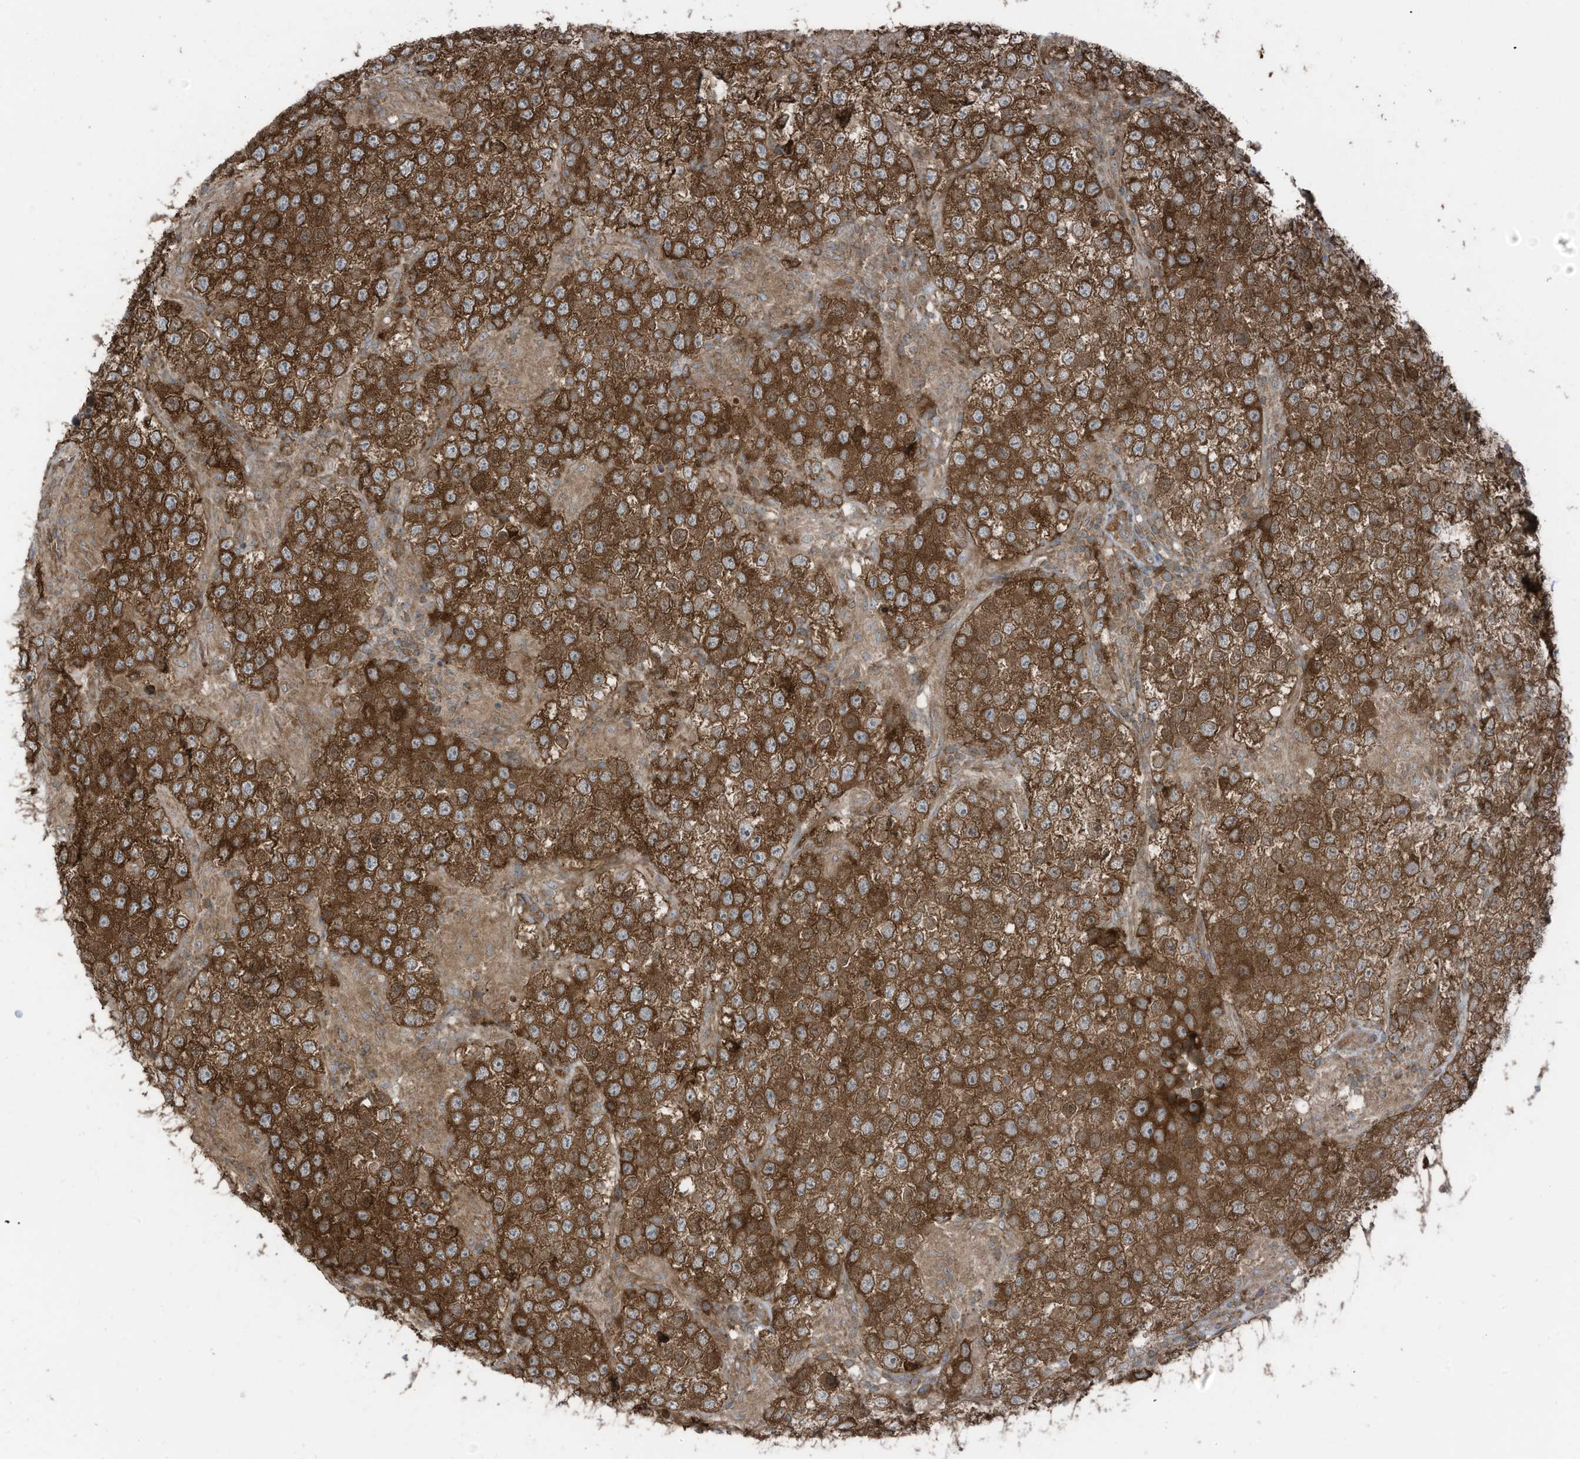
{"staining": {"intensity": "strong", "quantity": ">75%", "location": "cytoplasmic/membranous"}, "tissue": "testis cancer", "cell_type": "Tumor cells", "image_type": "cancer", "snomed": [{"axis": "morphology", "description": "Normal tissue, NOS"}, {"axis": "morphology", "description": "Urothelial carcinoma, High grade"}, {"axis": "morphology", "description": "Seminoma, NOS"}, {"axis": "morphology", "description": "Carcinoma, Embryonal, NOS"}, {"axis": "topography", "description": "Urinary bladder"}, {"axis": "topography", "description": "Testis"}], "caption": "This is a micrograph of IHC staining of embryonal carcinoma (testis), which shows strong positivity in the cytoplasmic/membranous of tumor cells.", "gene": "TXNDC9", "patient": {"sex": "male", "age": 41}}